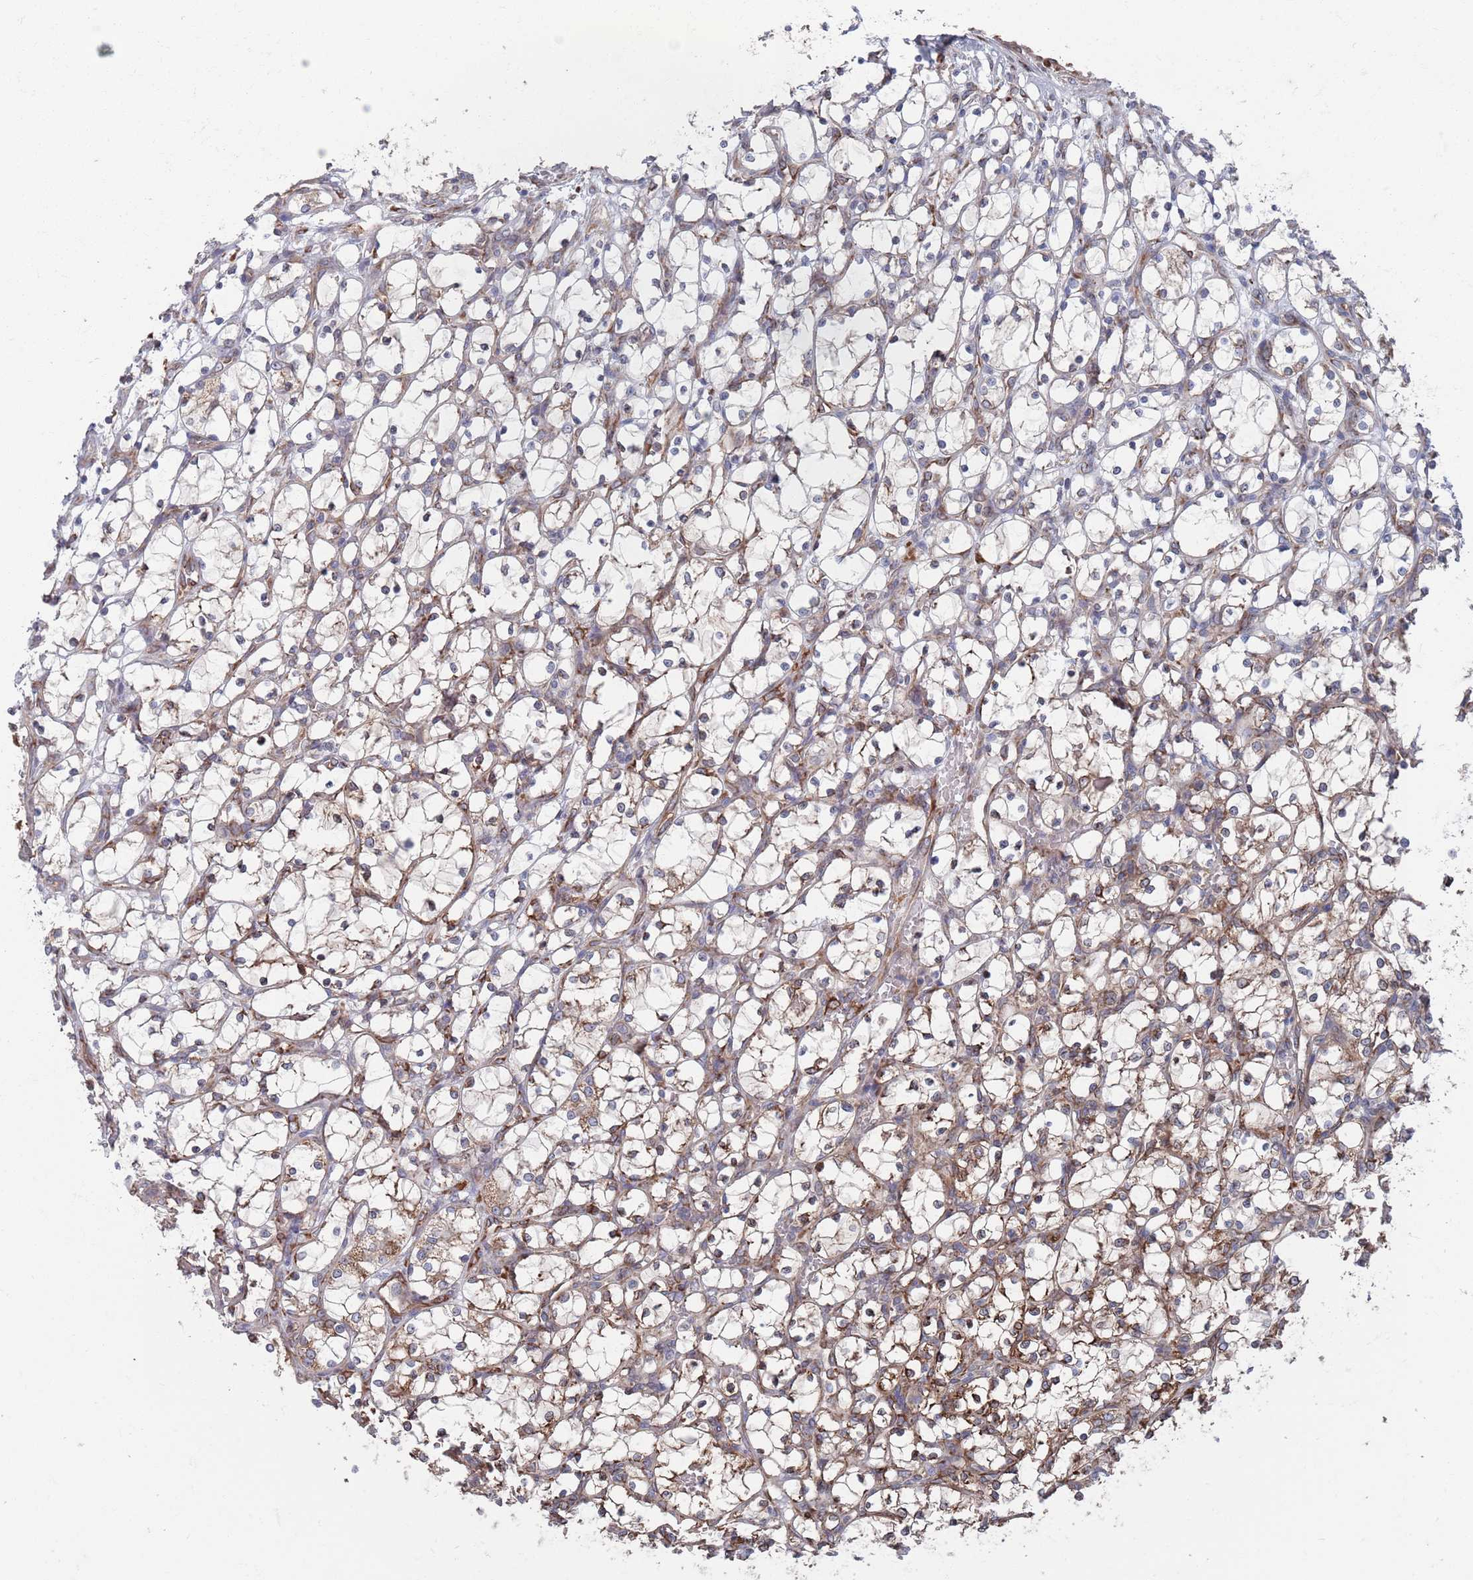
{"staining": {"intensity": "moderate", "quantity": "<25%", "location": "cytoplasmic/membranous"}, "tissue": "renal cancer", "cell_type": "Tumor cells", "image_type": "cancer", "snomed": [{"axis": "morphology", "description": "Adenocarcinoma, NOS"}, {"axis": "topography", "description": "Kidney"}], "caption": "Immunohistochemistry (IHC) image of neoplastic tissue: renal adenocarcinoma stained using immunohistochemistry (IHC) reveals low levels of moderate protein expression localized specifically in the cytoplasmic/membranous of tumor cells, appearing as a cytoplasmic/membranous brown color.", "gene": "CCDC106", "patient": {"sex": "female", "age": 69}}